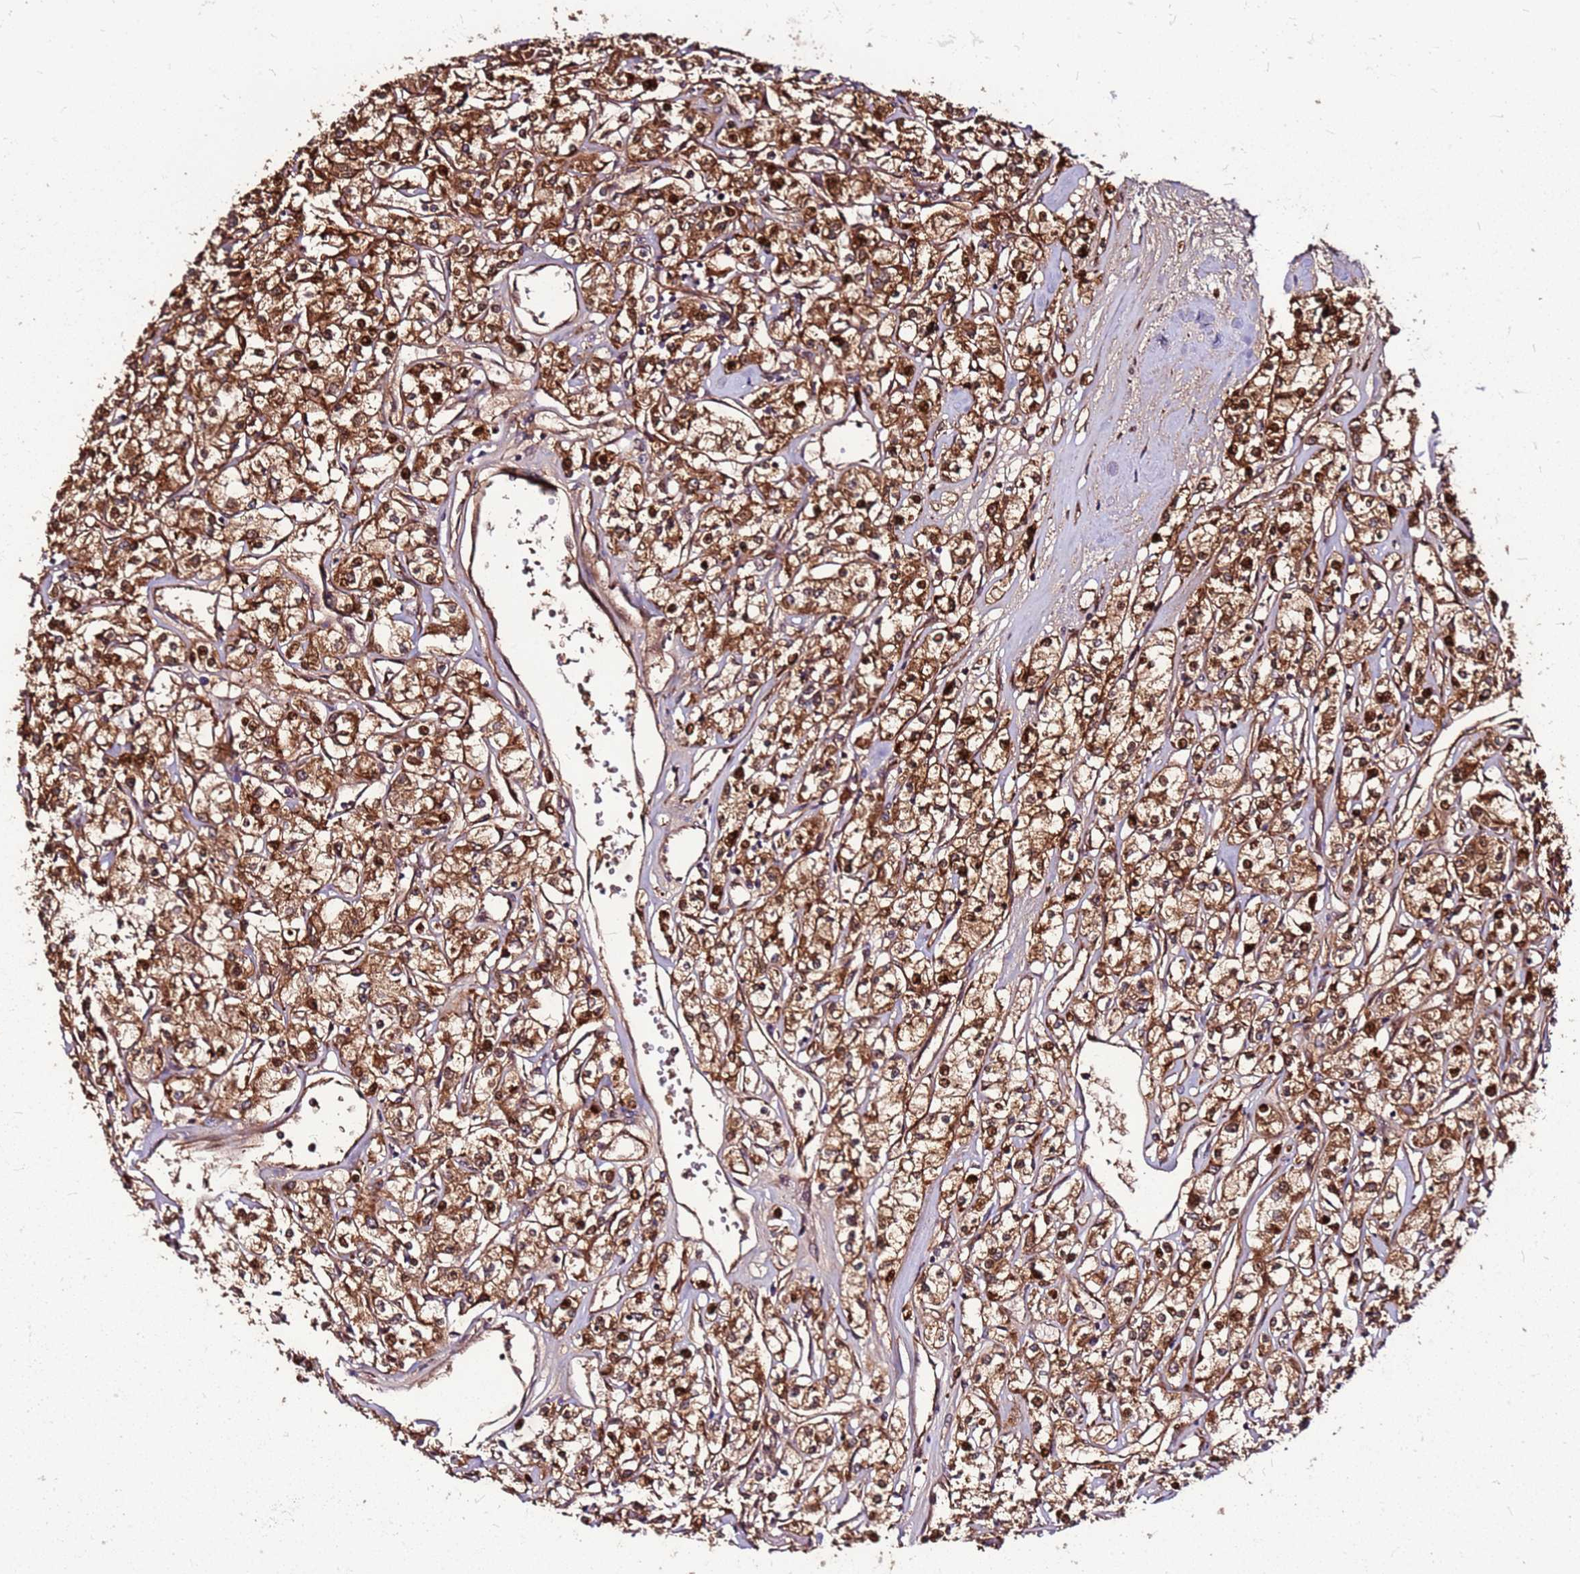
{"staining": {"intensity": "strong", "quantity": ">75%", "location": "cytoplasmic/membranous"}, "tissue": "renal cancer", "cell_type": "Tumor cells", "image_type": "cancer", "snomed": [{"axis": "morphology", "description": "Adenocarcinoma, NOS"}, {"axis": "topography", "description": "Kidney"}], "caption": "An immunohistochemistry histopathology image of neoplastic tissue is shown. Protein staining in brown labels strong cytoplasmic/membranous positivity in renal cancer (adenocarcinoma) within tumor cells. The protein is stained brown, and the nuclei are stained in blue (DAB (3,3'-diaminobenzidine) IHC with brightfield microscopy, high magnification).", "gene": "LYPLAL1", "patient": {"sex": "female", "age": 59}}